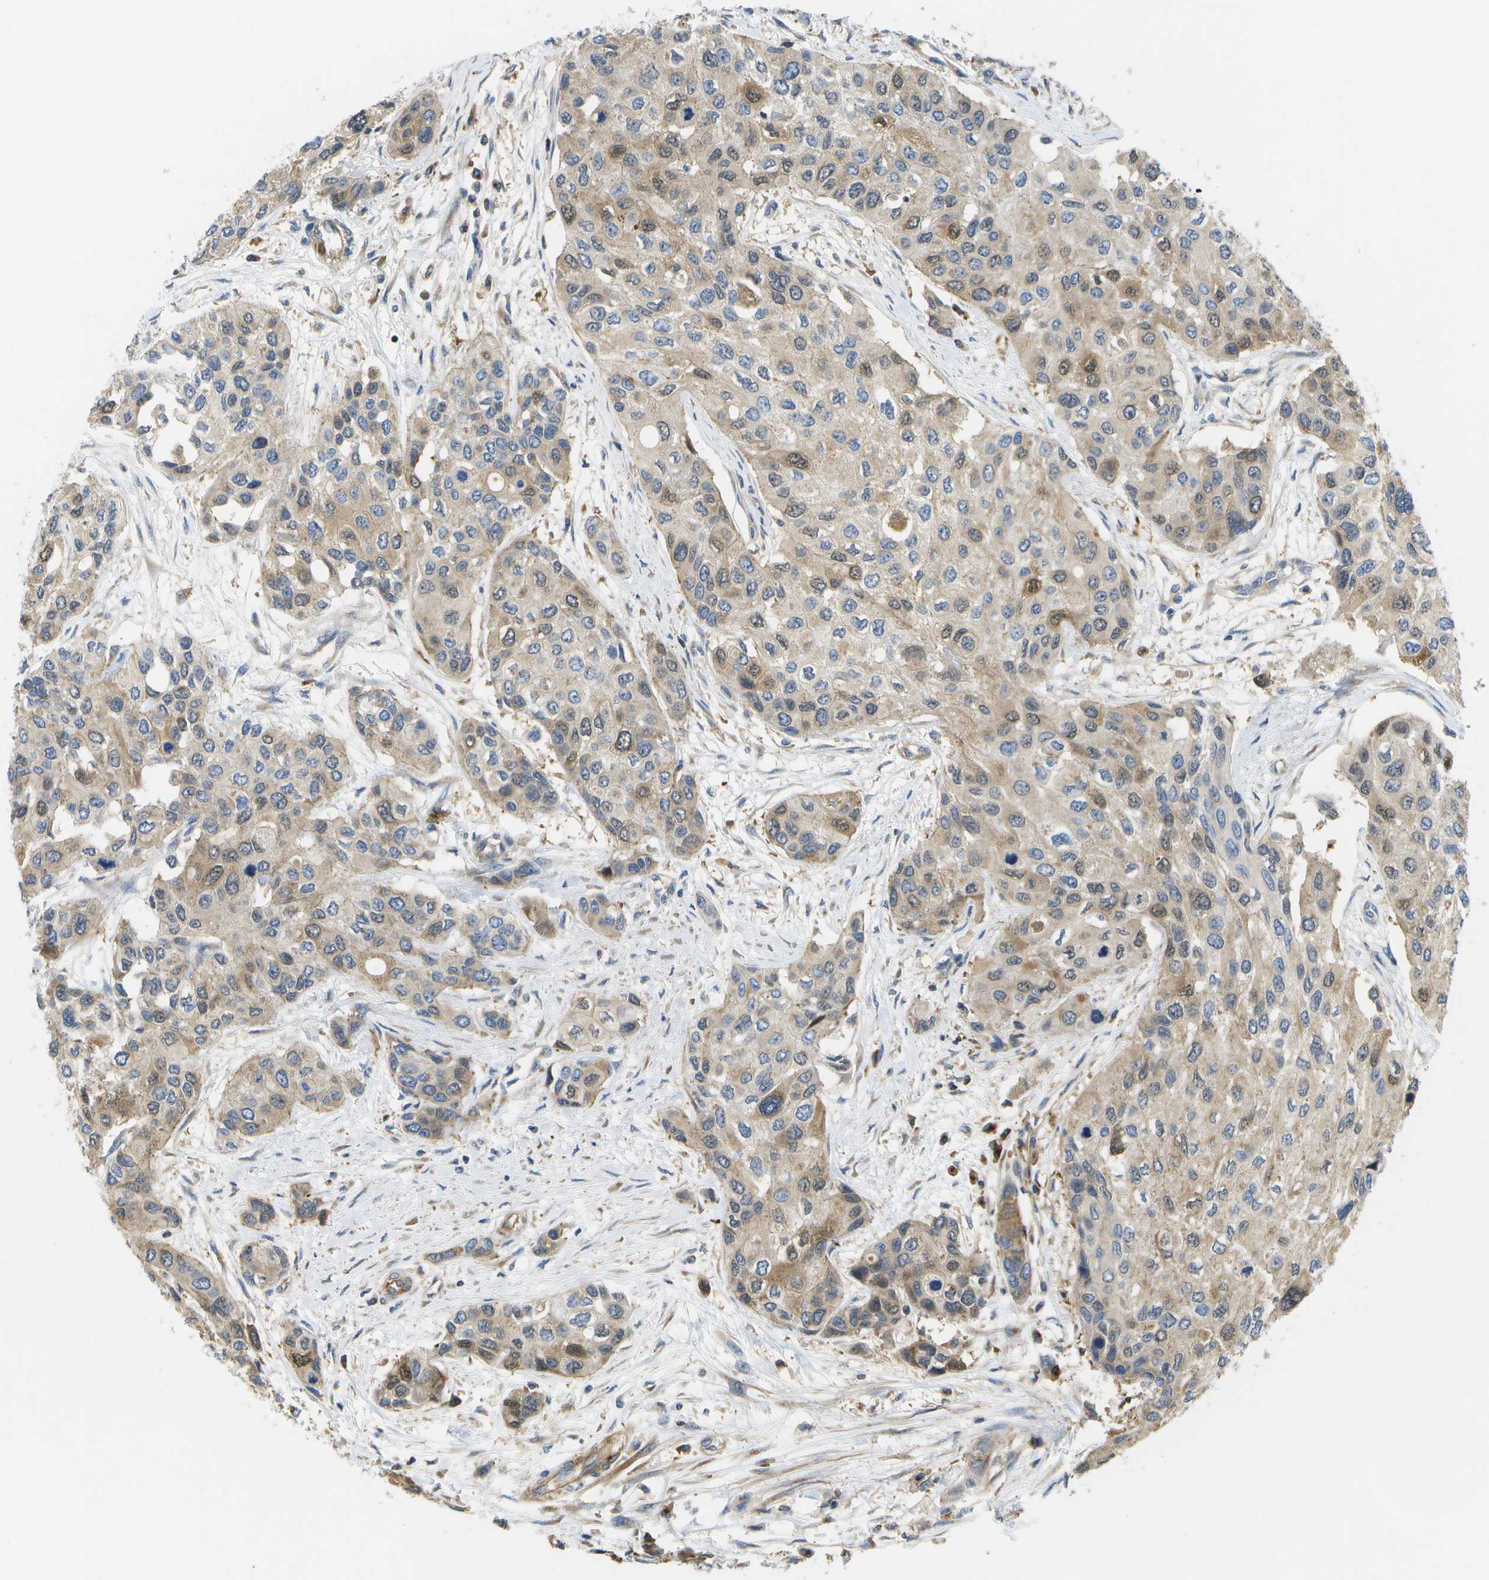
{"staining": {"intensity": "weak", "quantity": ">75%", "location": "cytoplasmic/membranous"}, "tissue": "urothelial cancer", "cell_type": "Tumor cells", "image_type": "cancer", "snomed": [{"axis": "morphology", "description": "Urothelial carcinoma, High grade"}, {"axis": "topography", "description": "Urinary bladder"}], "caption": "Protein staining reveals weak cytoplasmic/membranous expression in about >75% of tumor cells in urothelial cancer. (DAB IHC with brightfield microscopy, high magnification).", "gene": "BST2", "patient": {"sex": "female", "age": 56}}